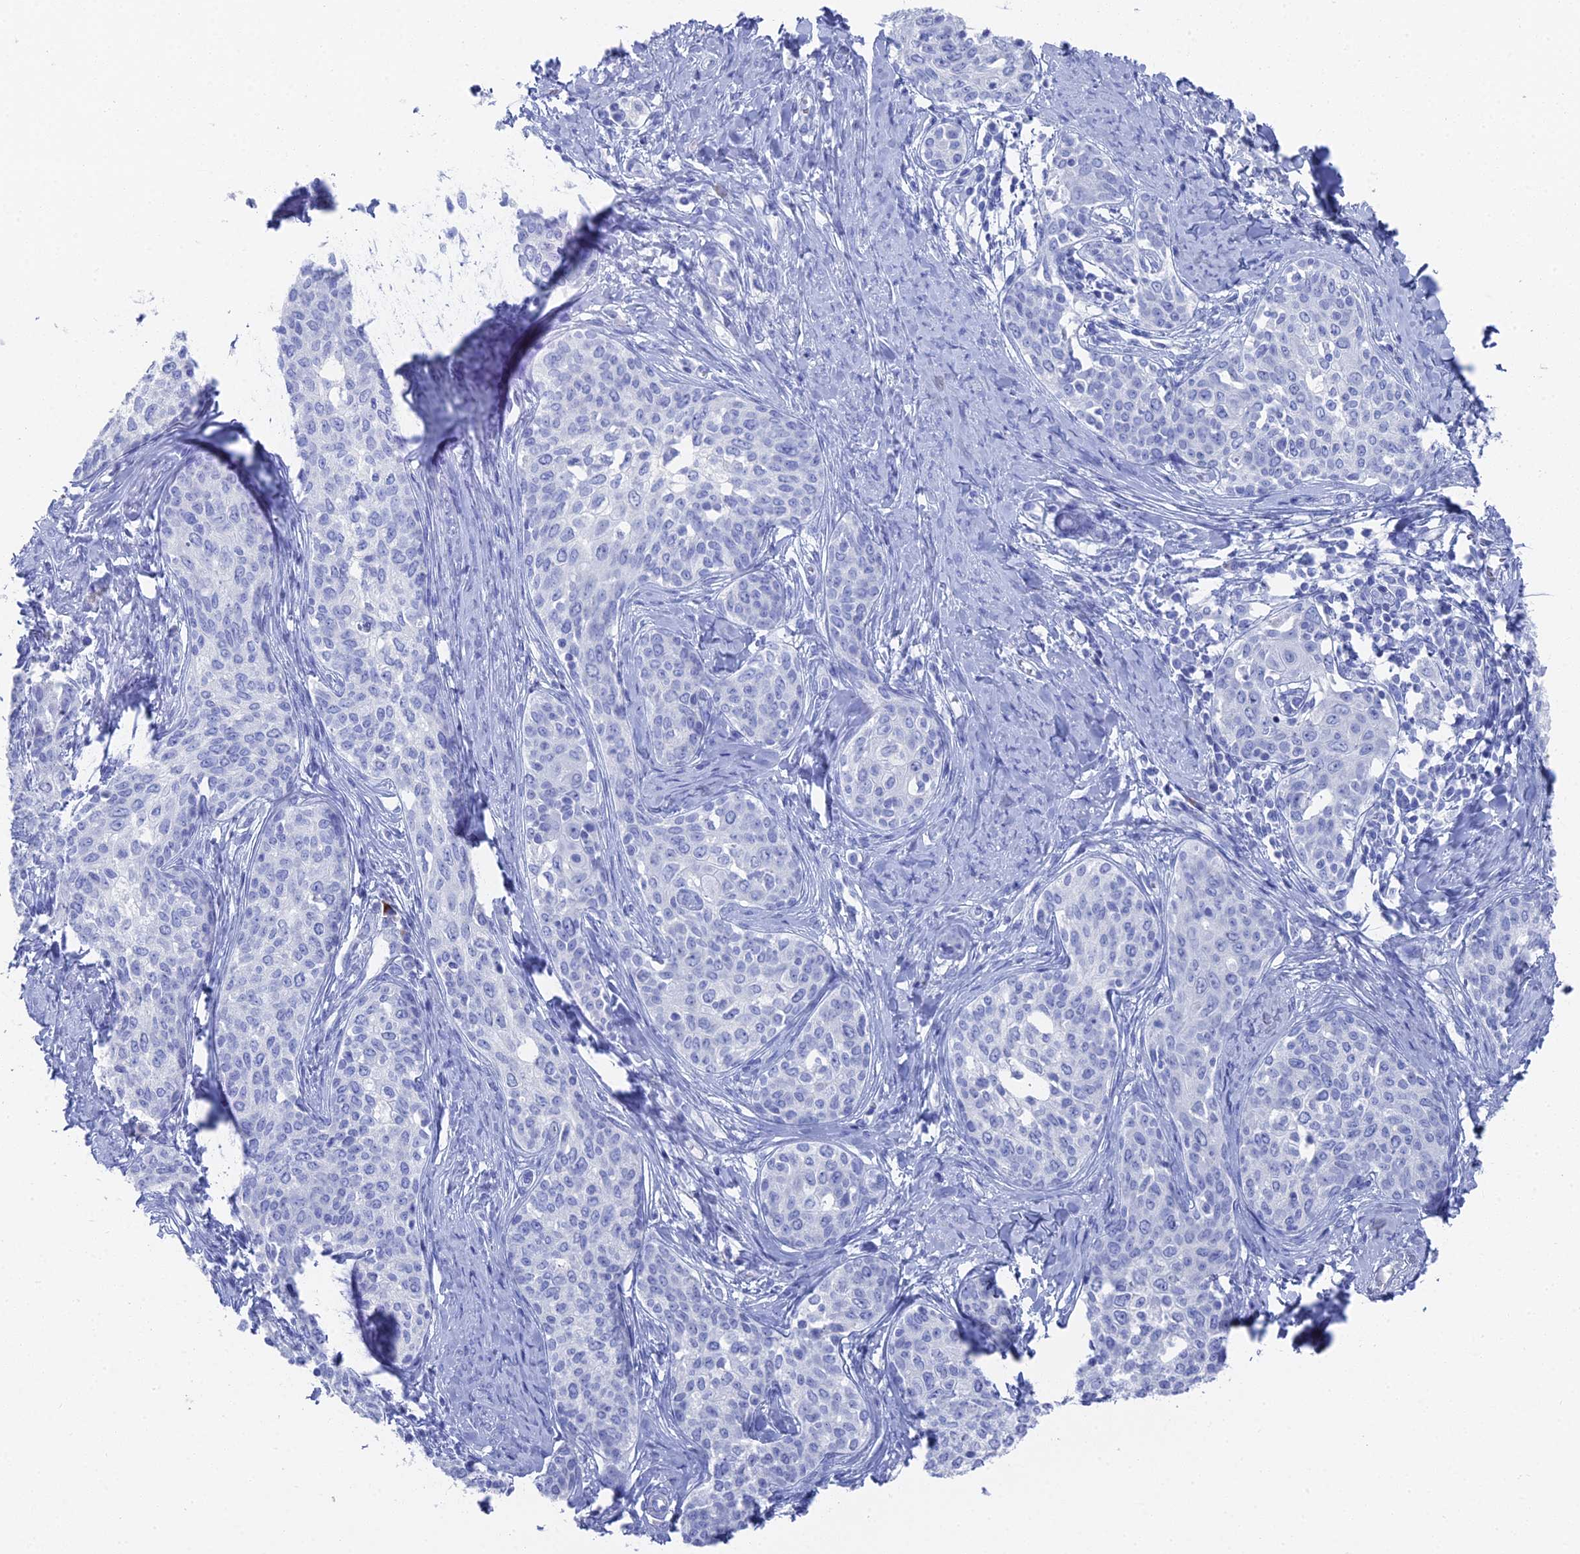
{"staining": {"intensity": "negative", "quantity": "none", "location": "none"}, "tissue": "cervical cancer", "cell_type": "Tumor cells", "image_type": "cancer", "snomed": [{"axis": "morphology", "description": "Squamous cell carcinoma, NOS"}, {"axis": "morphology", "description": "Adenocarcinoma, NOS"}, {"axis": "topography", "description": "Cervix"}], "caption": "A histopathology image of squamous cell carcinoma (cervical) stained for a protein shows no brown staining in tumor cells.", "gene": "ENPP3", "patient": {"sex": "female", "age": 52}}